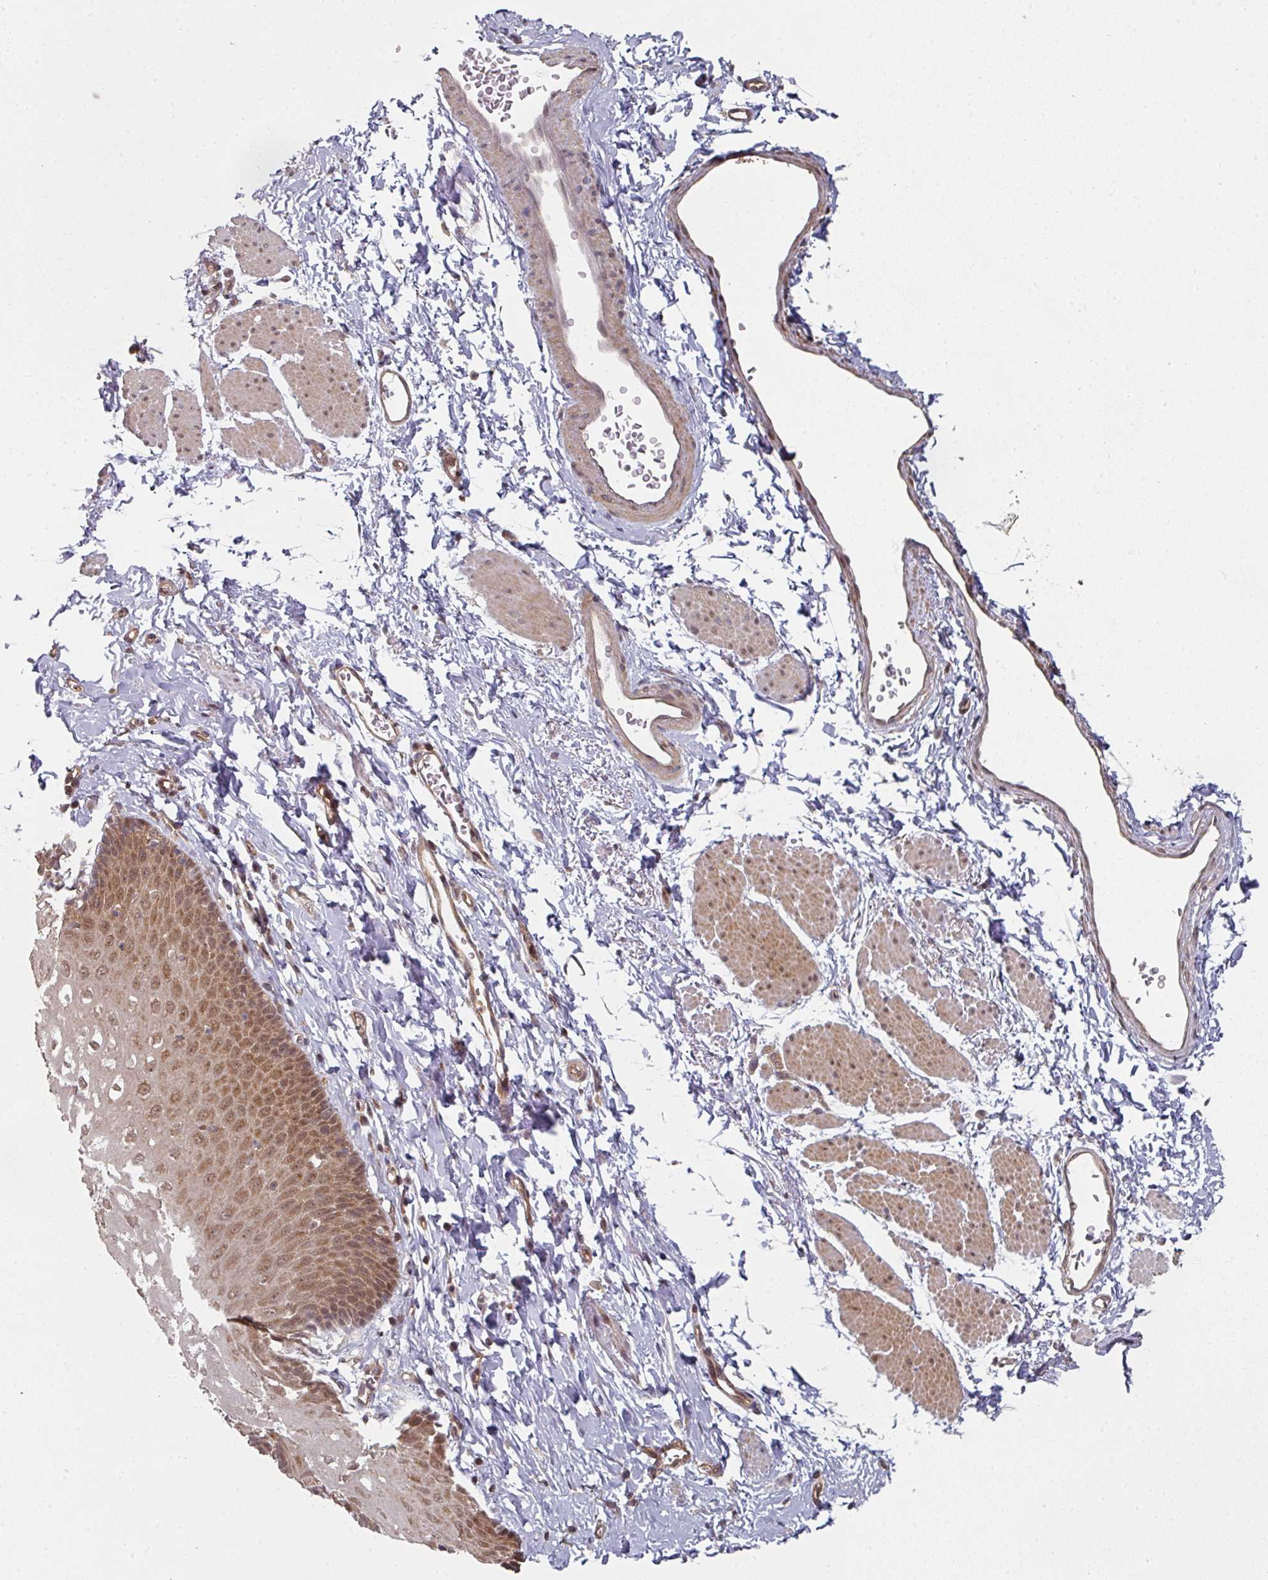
{"staining": {"intensity": "moderate", "quantity": ">75%", "location": "cytoplasmic/membranous,nuclear"}, "tissue": "esophagus", "cell_type": "Squamous epithelial cells", "image_type": "normal", "snomed": [{"axis": "morphology", "description": "Normal tissue, NOS"}, {"axis": "topography", "description": "Esophagus"}], "caption": "This image shows benign esophagus stained with immunohistochemistry to label a protein in brown. The cytoplasmic/membranous,nuclear of squamous epithelial cells show moderate positivity for the protein. Nuclei are counter-stained blue.", "gene": "PSME3IP1", "patient": {"sex": "male", "age": 70}}